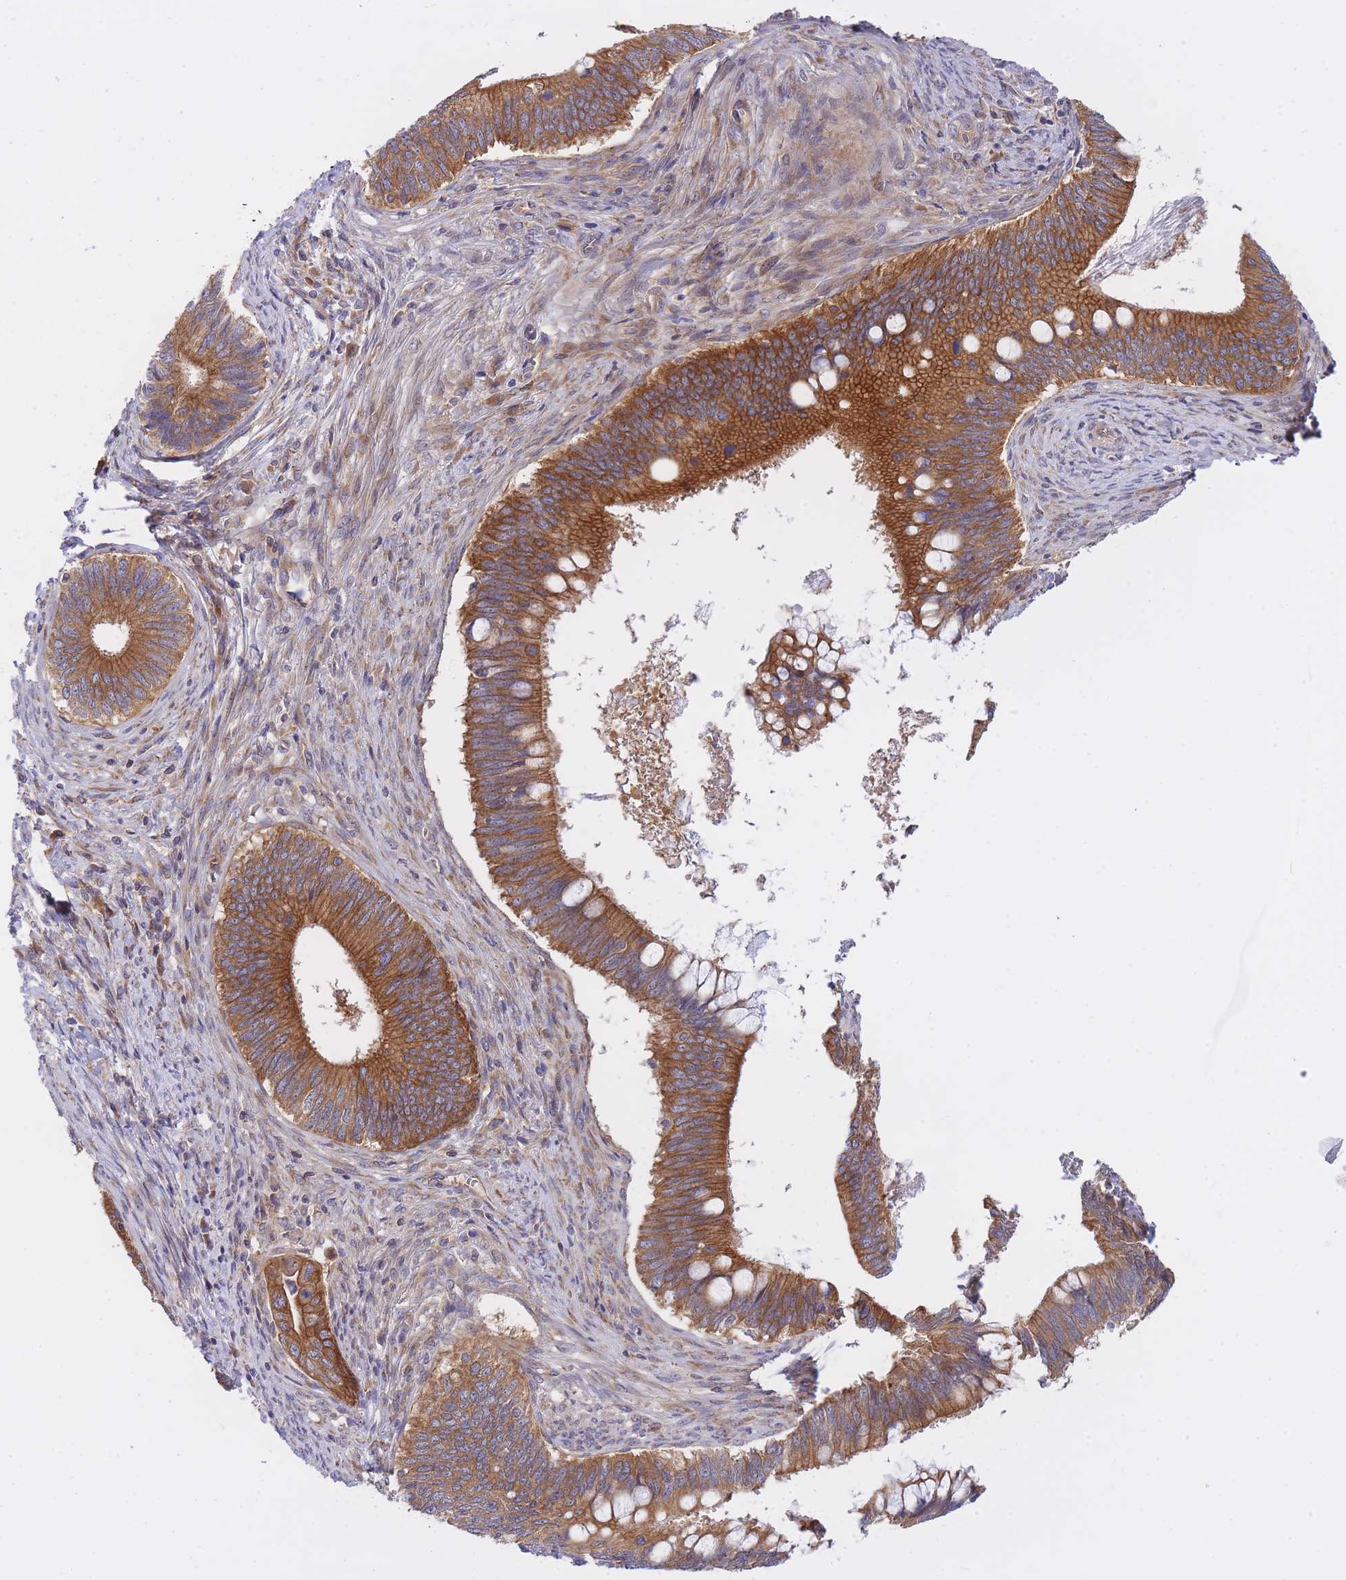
{"staining": {"intensity": "strong", "quantity": ">75%", "location": "cytoplasmic/membranous"}, "tissue": "cervical cancer", "cell_type": "Tumor cells", "image_type": "cancer", "snomed": [{"axis": "morphology", "description": "Adenocarcinoma, NOS"}, {"axis": "topography", "description": "Cervix"}], "caption": "A brown stain labels strong cytoplasmic/membranous expression of a protein in human cervical cancer tumor cells. (Stains: DAB in brown, nuclei in blue, Microscopy: brightfield microscopy at high magnification).", "gene": "EIF2B2", "patient": {"sex": "female", "age": 42}}